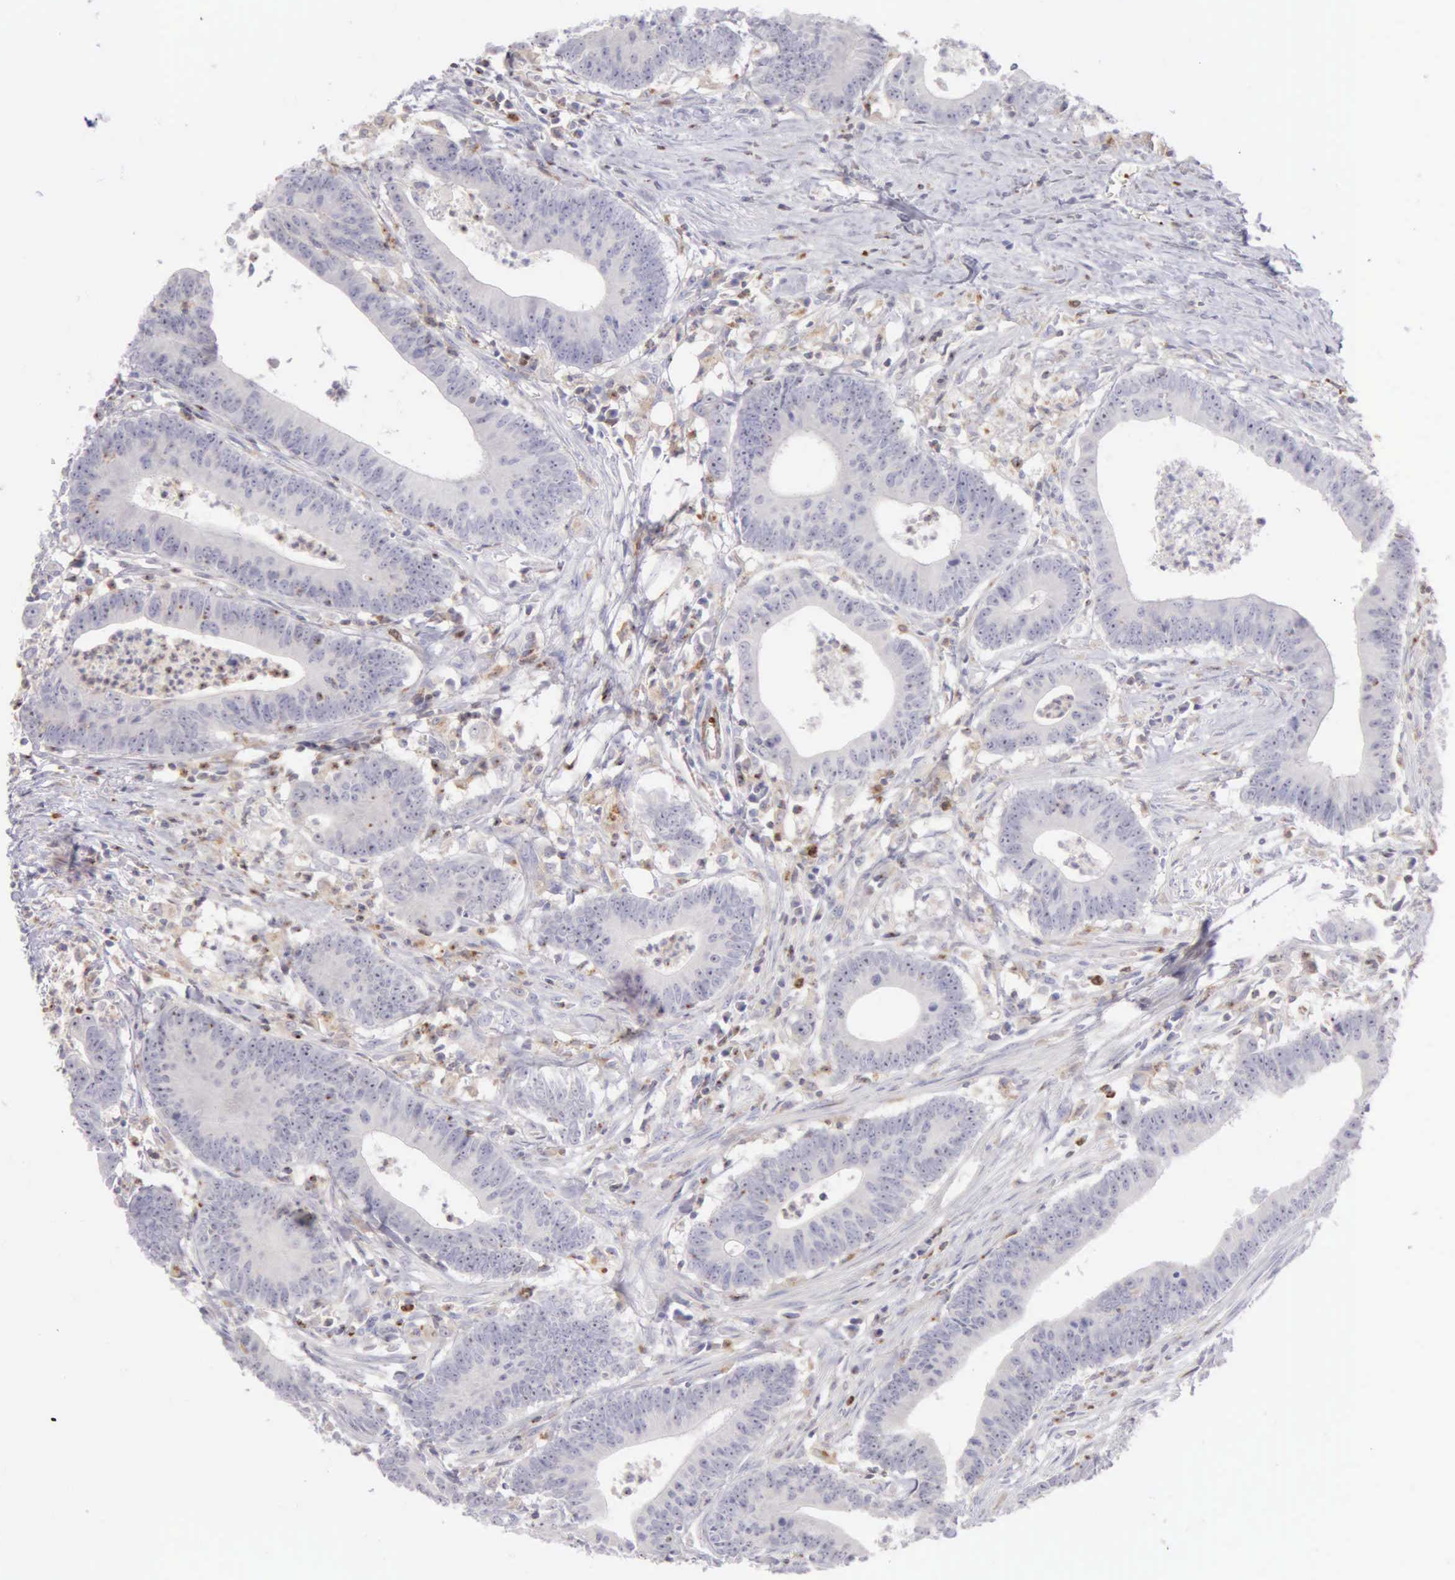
{"staining": {"intensity": "negative", "quantity": "none", "location": "none"}, "tissue": "colorectal cancer", "cell_type": "Tumor cells", "image_type": "cancer", "snomed": [{"axis": "morphology", "description": "Adenocarcinoma, NOS"}, {"axis": "topography", "description": "Colon"}], "caption": "Colorectal cancer (adenocarcinoma) was stained to show a protein in brown. There is no significant staining in tumor cells. (DAB IHC with hematoxylin counter stain).", "gene": "SRGN", "patient": {"sex": "male", "age": 55}}